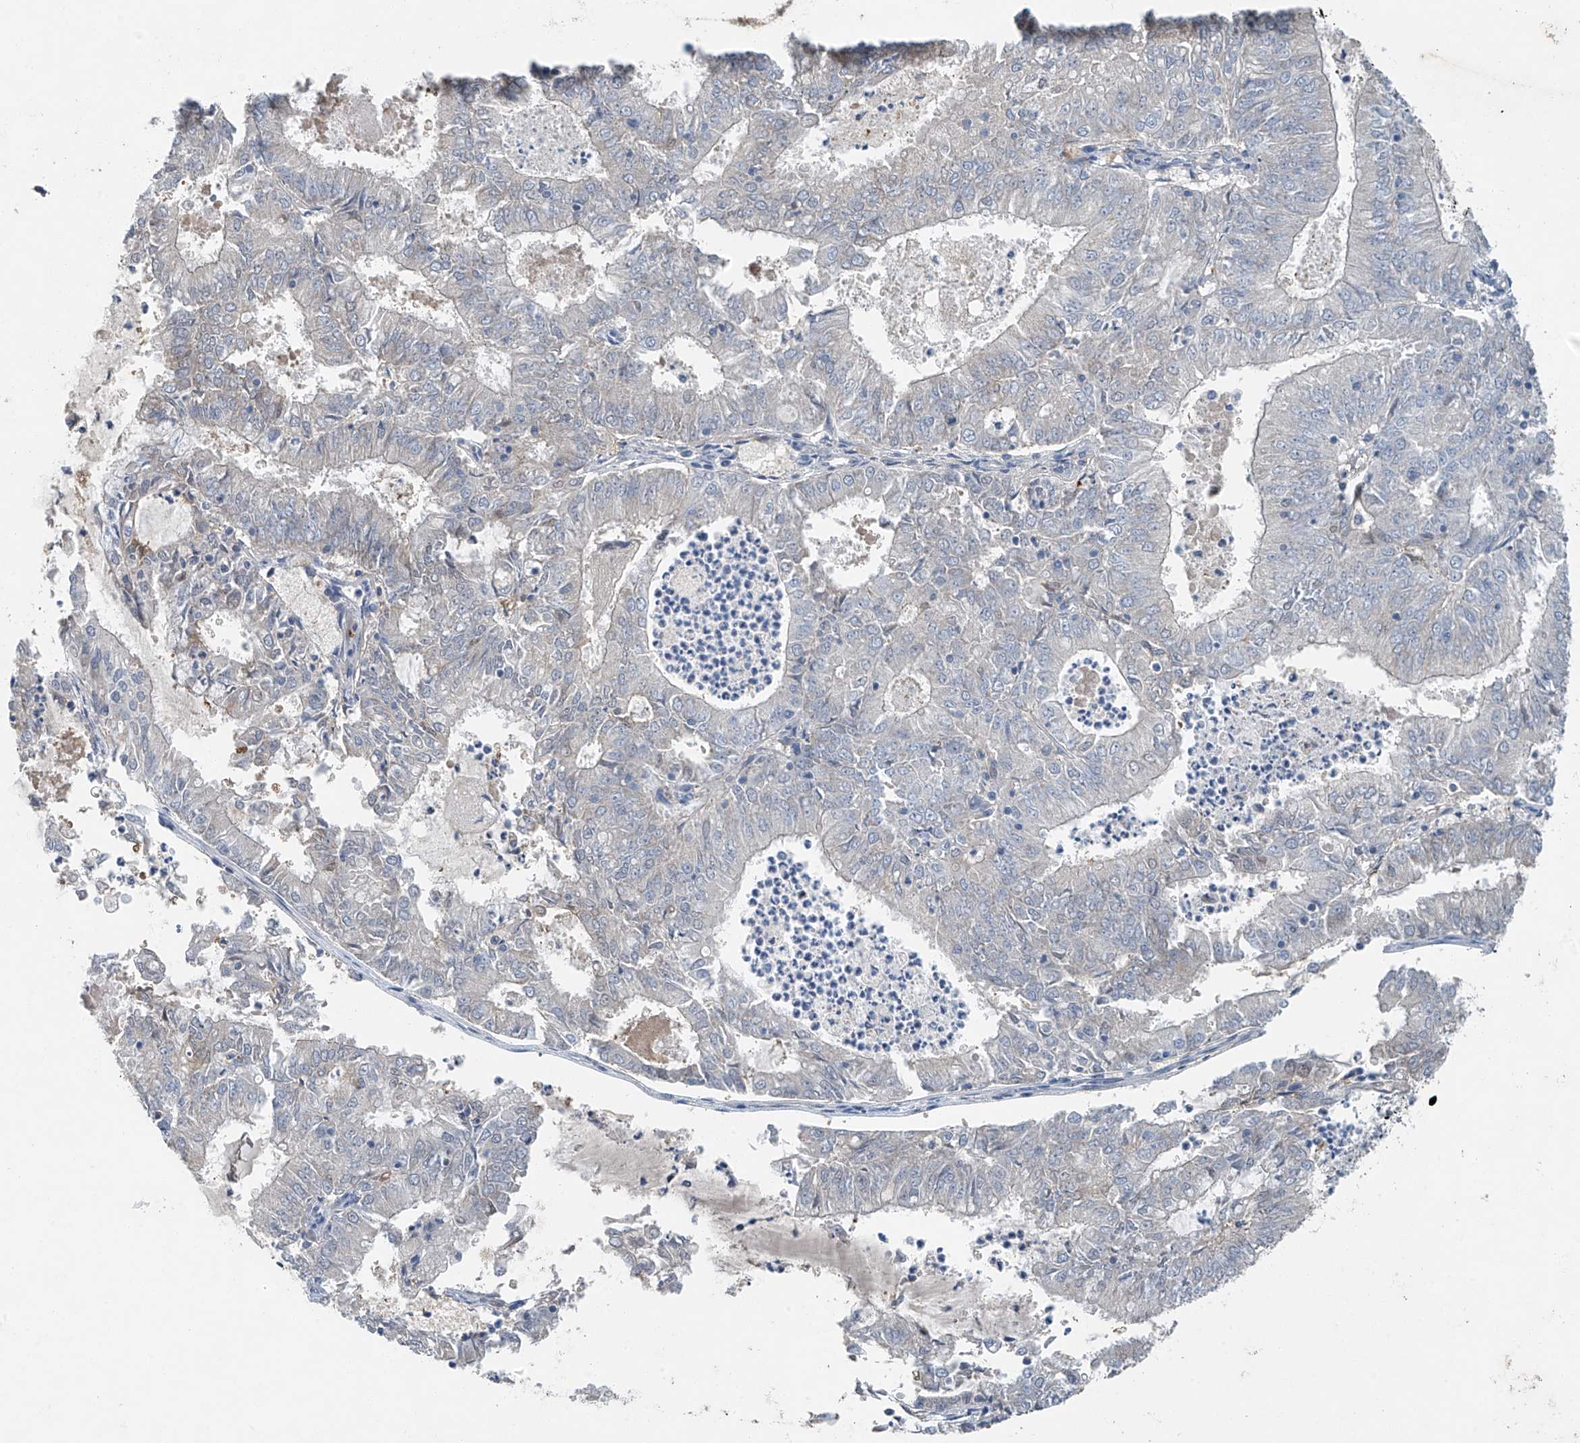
{"staining": {"intensity": "negative", "quantity": "none", "location": "none"}, "tissue": "endometrial cancer", "cell_type": "Tumor cells", "image_type": "cancer", "snomed": [{"axis": "morphology", "description": "Adenocarcinoma, NOS"}, {"axis": "topography", "description": "Endometrium"}], "caption": "A photomicrograph of endometrial cancer (adenocarcinoma) stained for a protein reveals no brown staining in tumor cells.", "gene": "TAF8", "patient": {"sex": "female", "age": 57}}